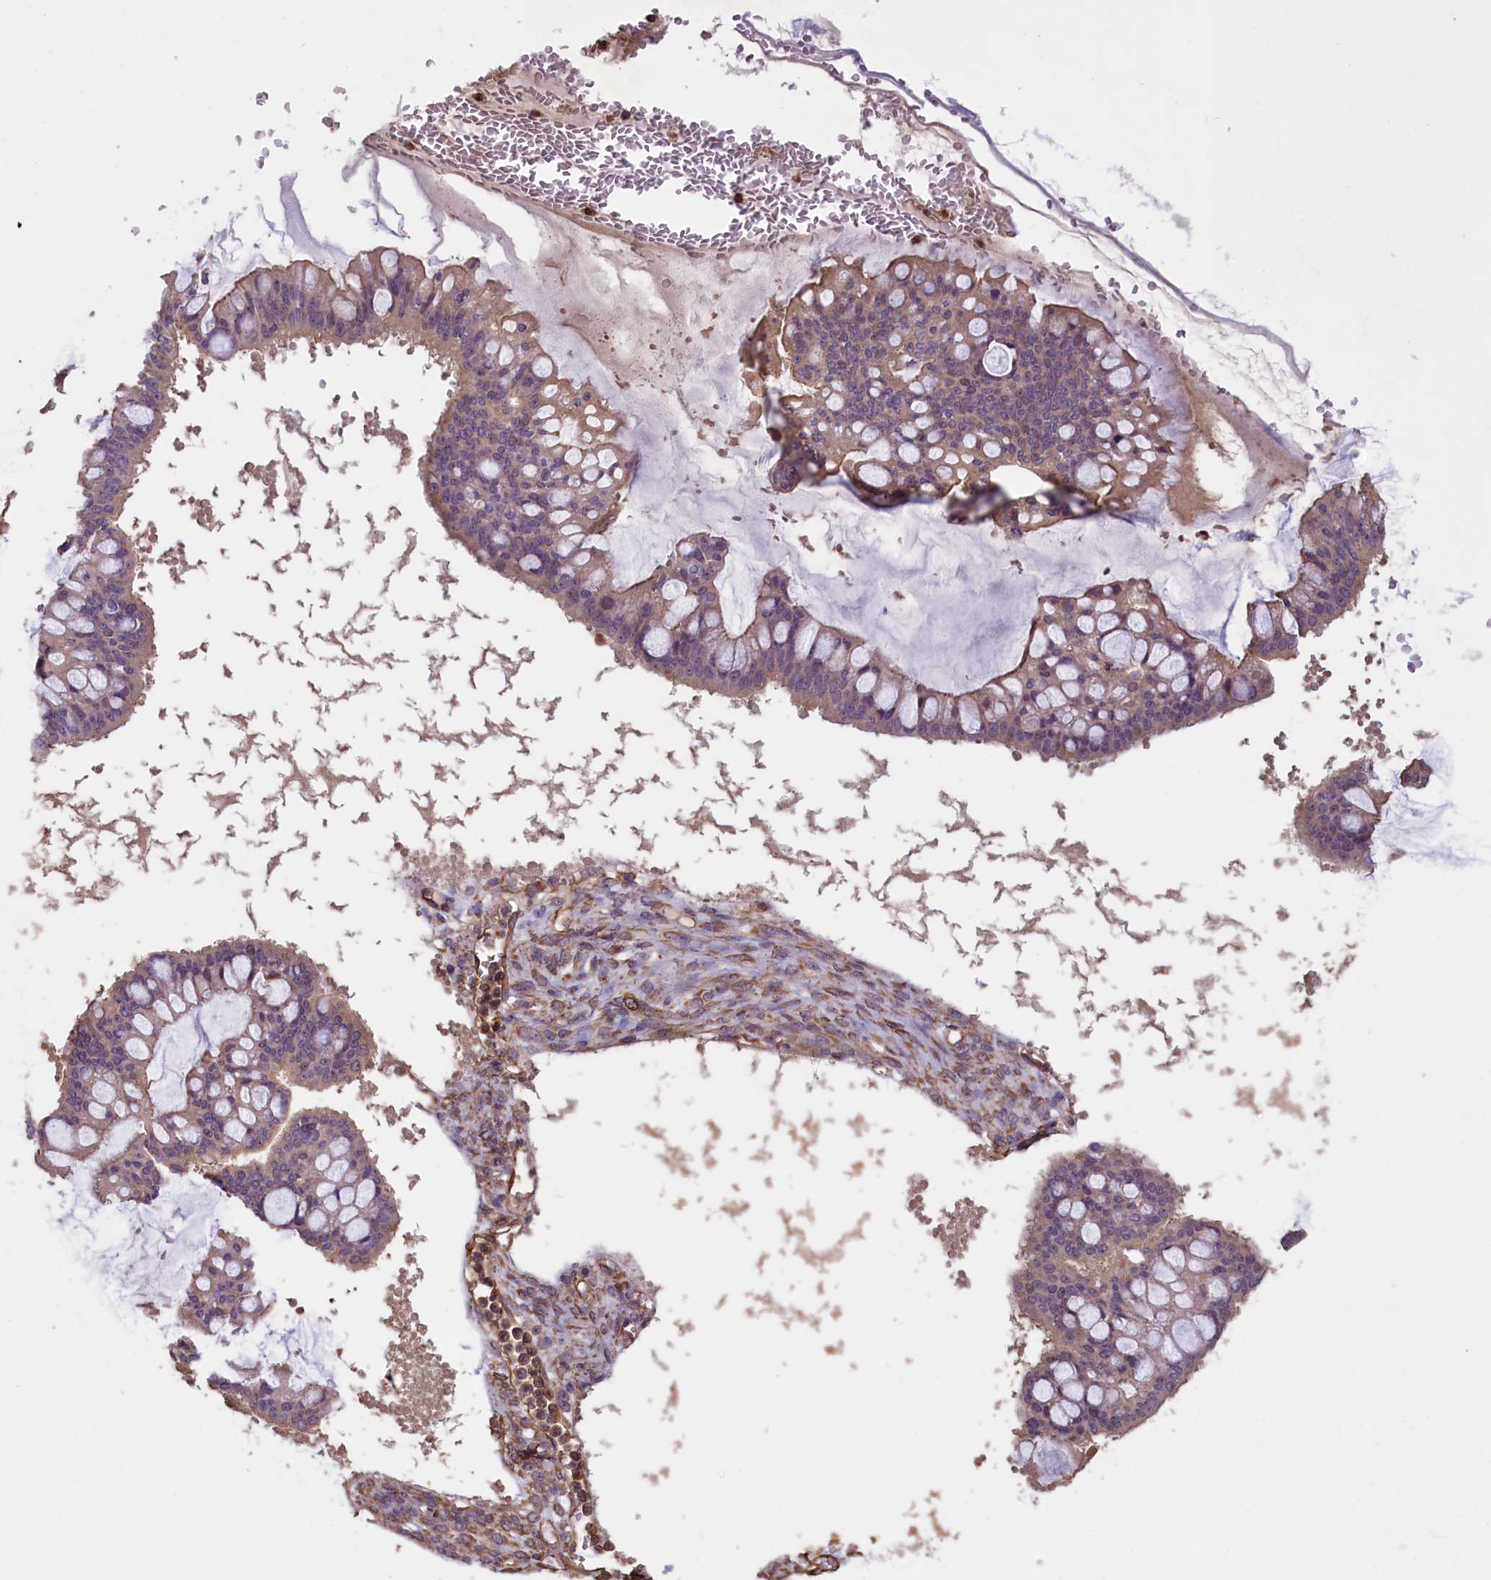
{"staining": {"intensity": "weak", "quantity": "<25%", "location": "cytoplasmic/membranous"}, "tissue": "ovarian cancer", "cell_type": "Tumor cells", "image_type": "cancer", "snomed": [{"axis": "morphology", "description": "Cystadenocarcinoma, mucinous, NOS"}, {"axis": "topography", "description": "Ovary"}], "caption": "Immunohistochemical staining of human ovarian mucinous cystadenocarcinoma shows no significant staining in tumor cells.", "gene": "DAPK3", "patient": {"sex": "female", "age": 73}}